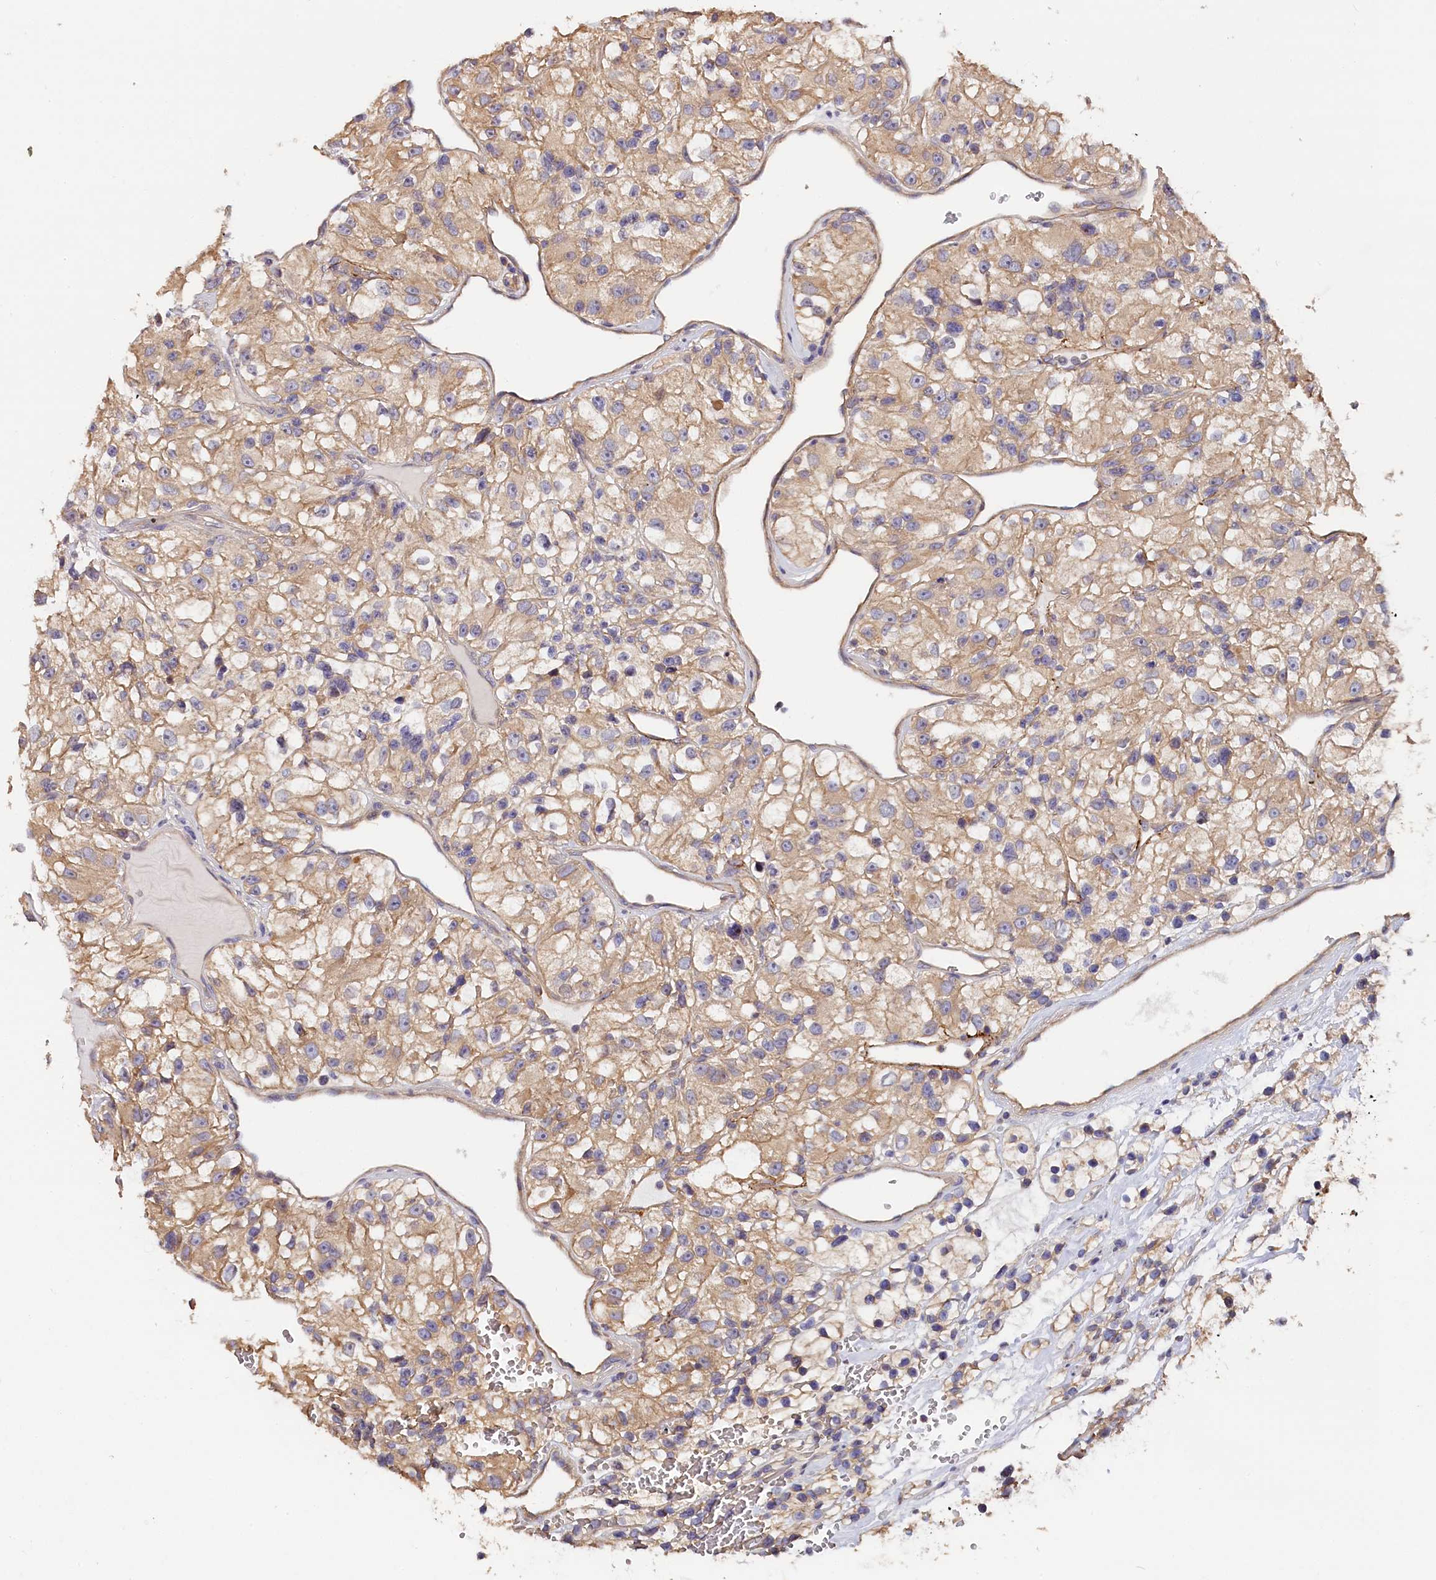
{"staining": {"intensity": "weak", "quantity": ">75%", "location": "cytoplasmic/membranous"}, "tissue": "renal cancer", "cell_type": "Tumor cells", "image_type": "cancer", "snomed": [{"axis": "morphology", "description": "Adenocarcinoma, NOS"}, {"axis": "topography", "description": "Kidney"}], "caption": "There is low levels of weak cytoplasmic/membranous positivity in tumor cells of renal cancer (adenocarcinoma), as demonstrated by immunohistochemical staining (brown color).", "gene": "KATNB1", "patient": {"sex": "female", "age": 57}}